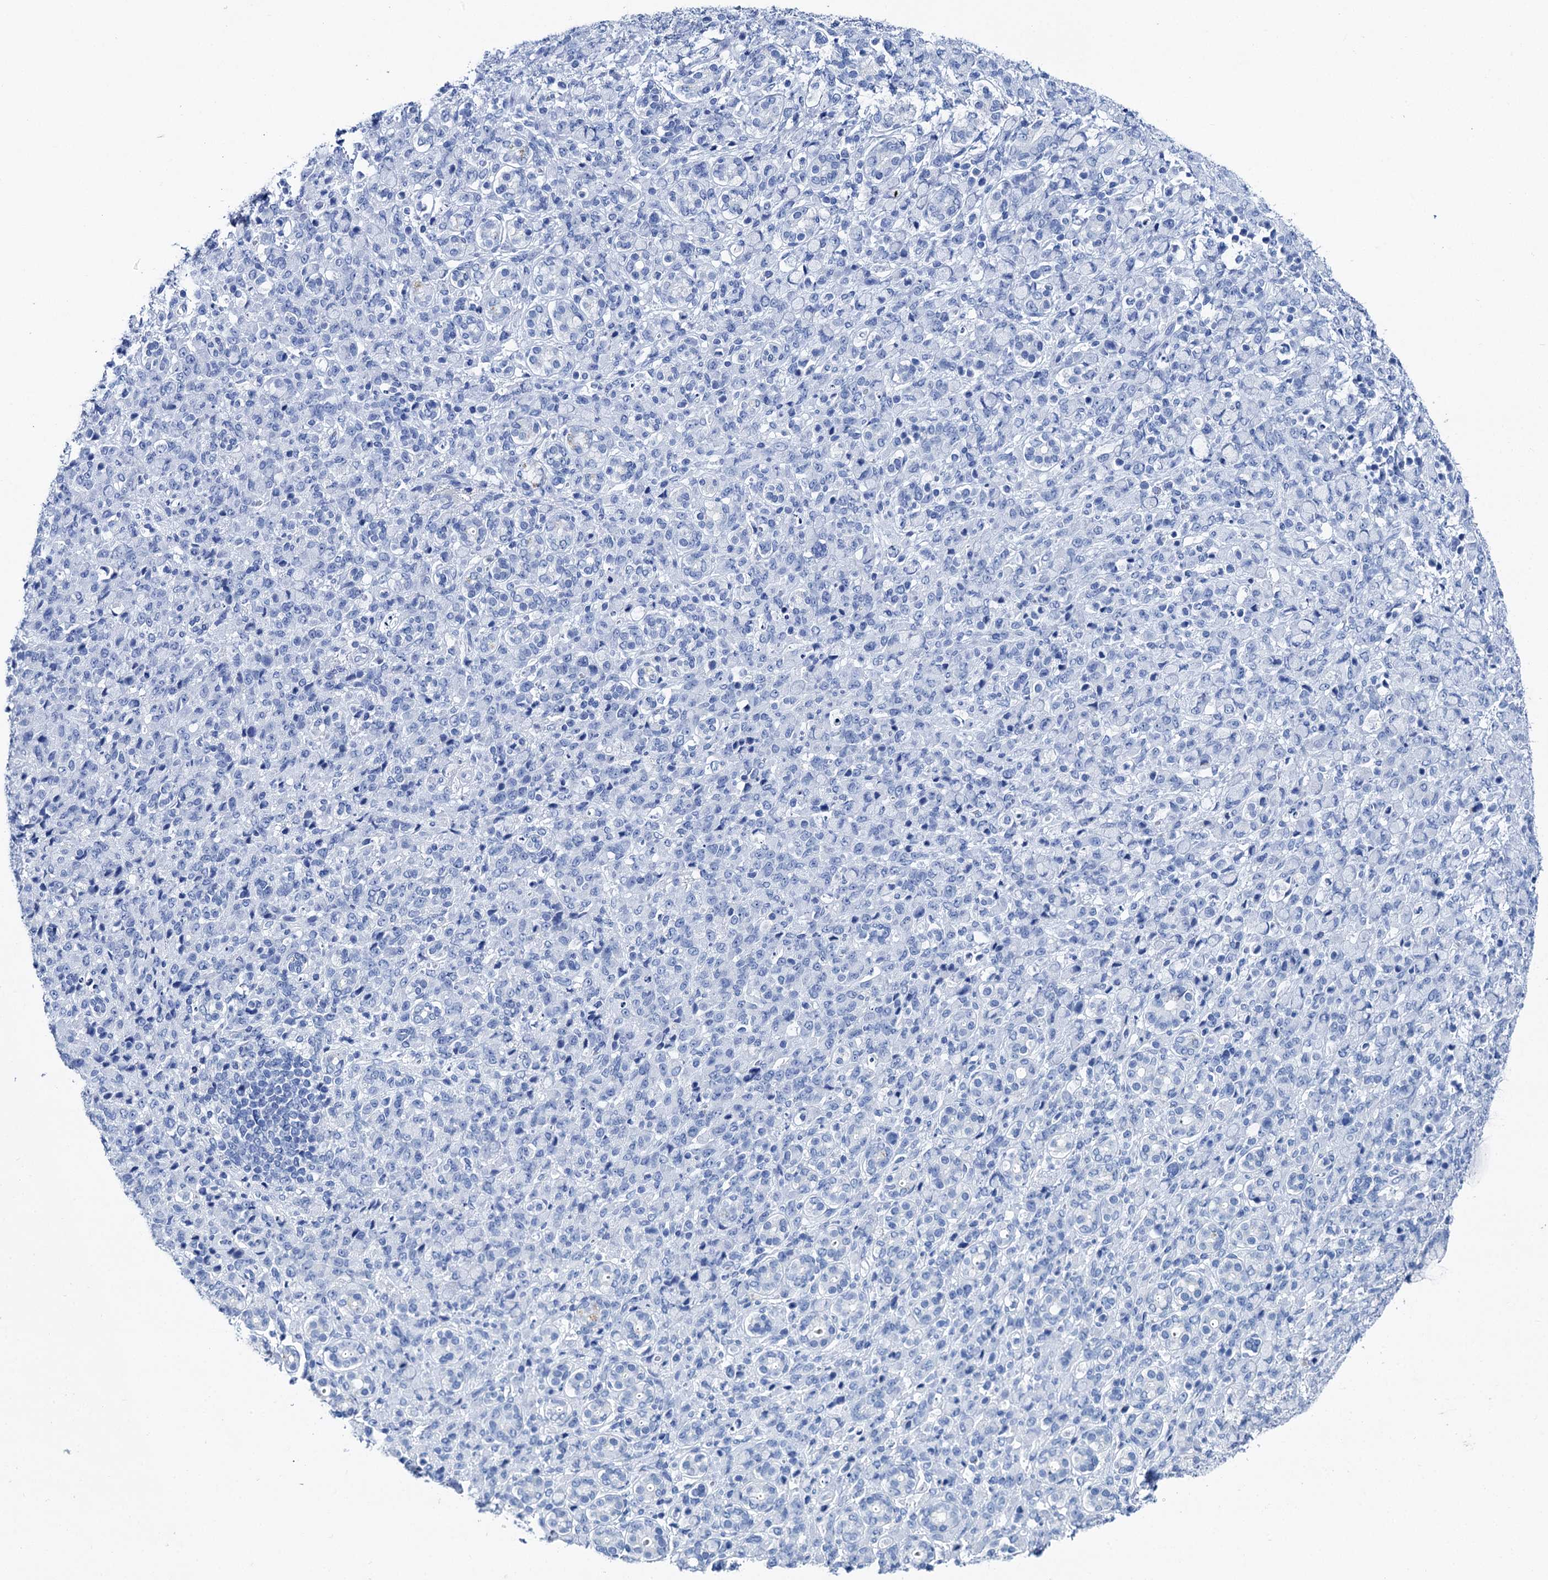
{"staining": {"intensity": "negative", "quantity": "none", "location": "none"}, "tissue": "stomach cancer", "cell_type": "Tumor cells", "image_type": "cancer", "snomed": [{"axis": "morphology", "description": "Adenocarcinoma, NOS"}, {"axis": "topography", "description": "Stomach"}], "caption": "Immunohistochemistry (IHC) image of neoplastic tissue: human stomach adenocarcinoma stained with DAB (3,3'-diaminobenzidine) reveals no significant protein expression in tumor cells.", "gene": "BRINP1", "patient": {"sex": "female", "age": 79}}